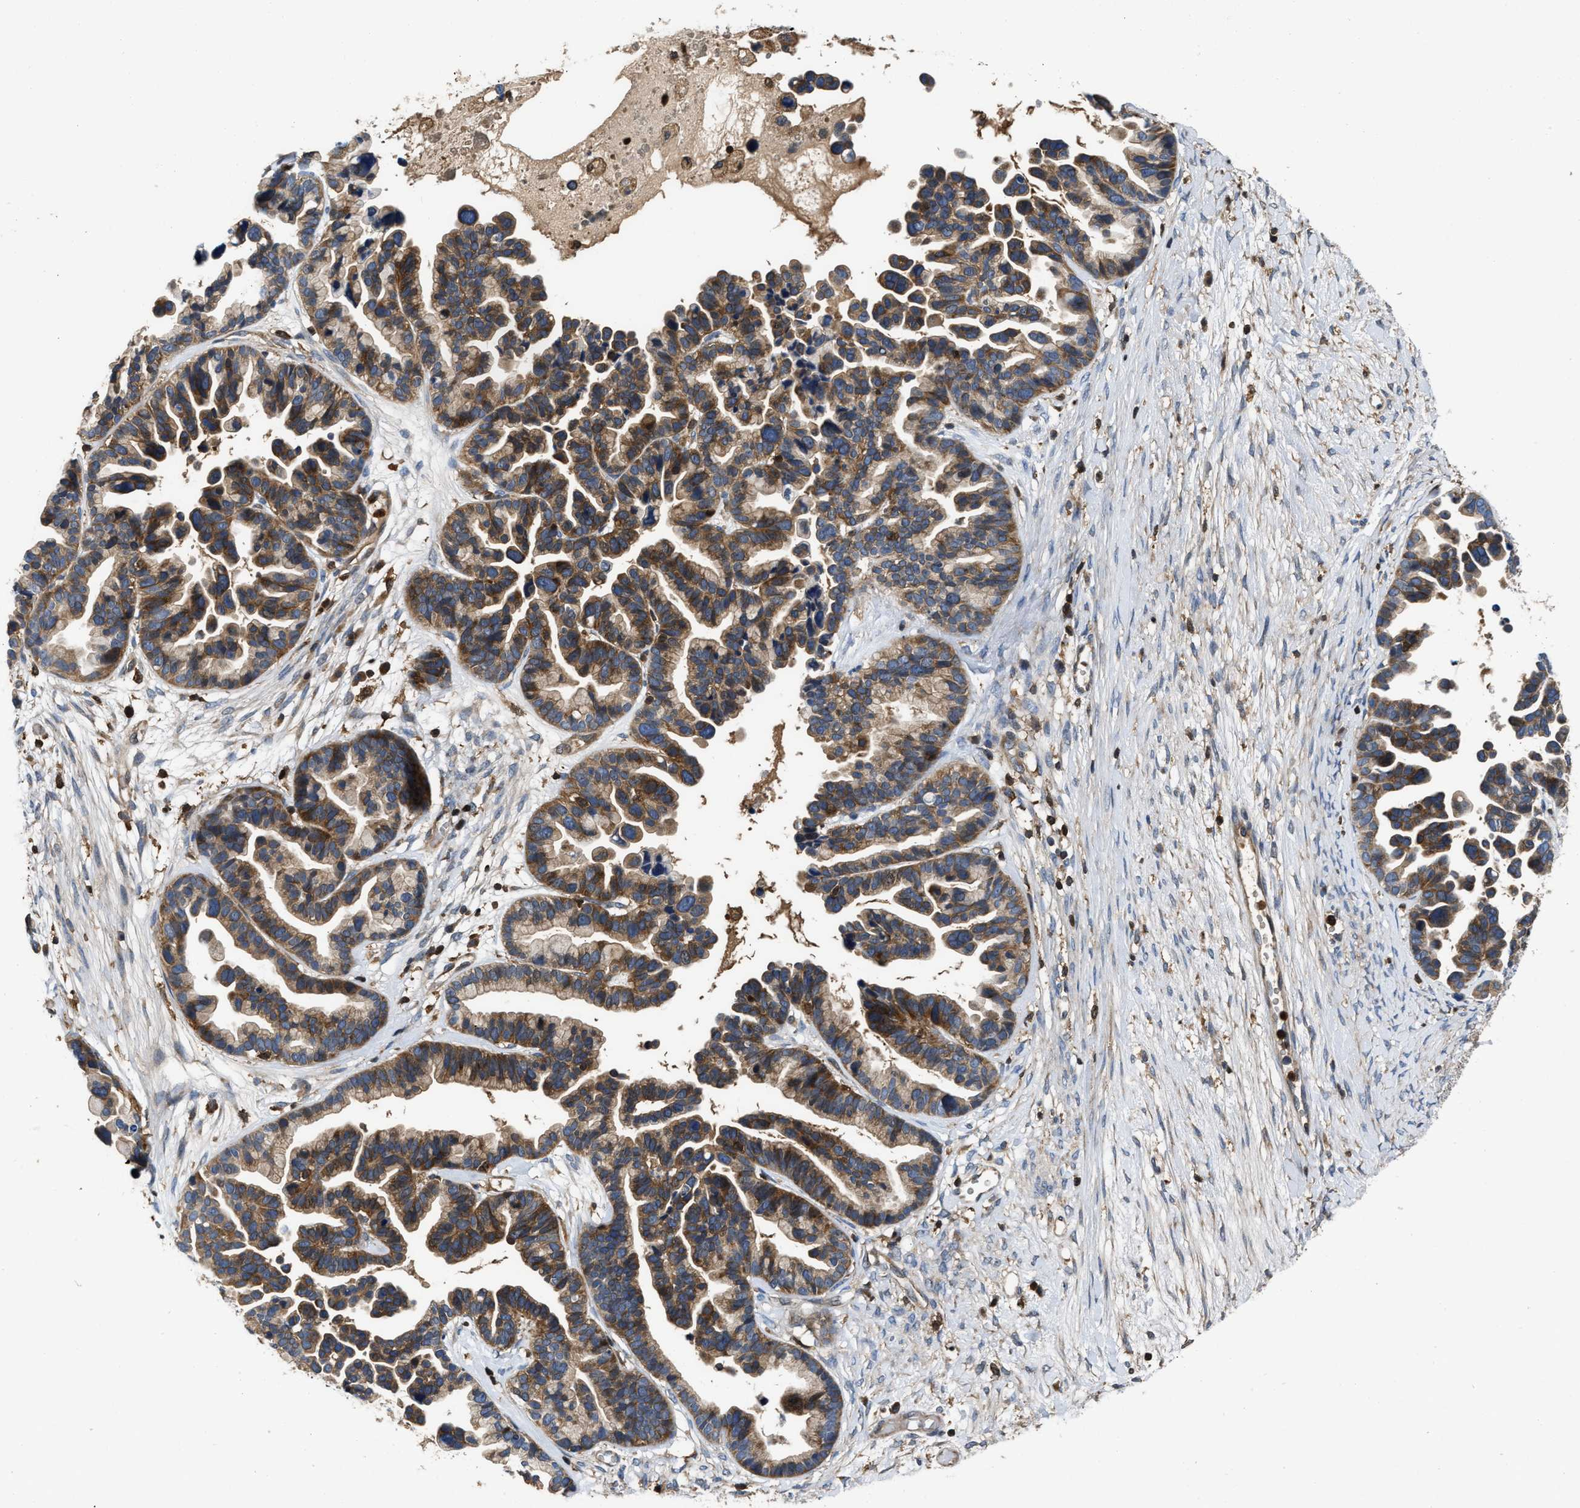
{"staining": {"intensity": "moderate", "quantity": ">75%", "location": "cytoplasmic/membranous"}, "tissue": "ovarian cancer", "cell_type": "Tumor cells", "image_type": "cancer", "snomed": [{"axis": "morphology", "description": "Cystadenocarcinoma, serous, NOS"}, {"axis": "topography", "description": "Ovary"}], "caption": "Immunohistochemistry (IHC) histopathology image of neoplastic tissue: serous cystadenocarcinoma (ovarian) stained using IHC reveals medium levels of moderate protein expression localized specifically in the cytoplasmic/membranous of tumor cells, appearing as a cytoplasmic/membranous brown color.", "gene": "OSTF1", "patient": {"sex": "female", "age": 56}}